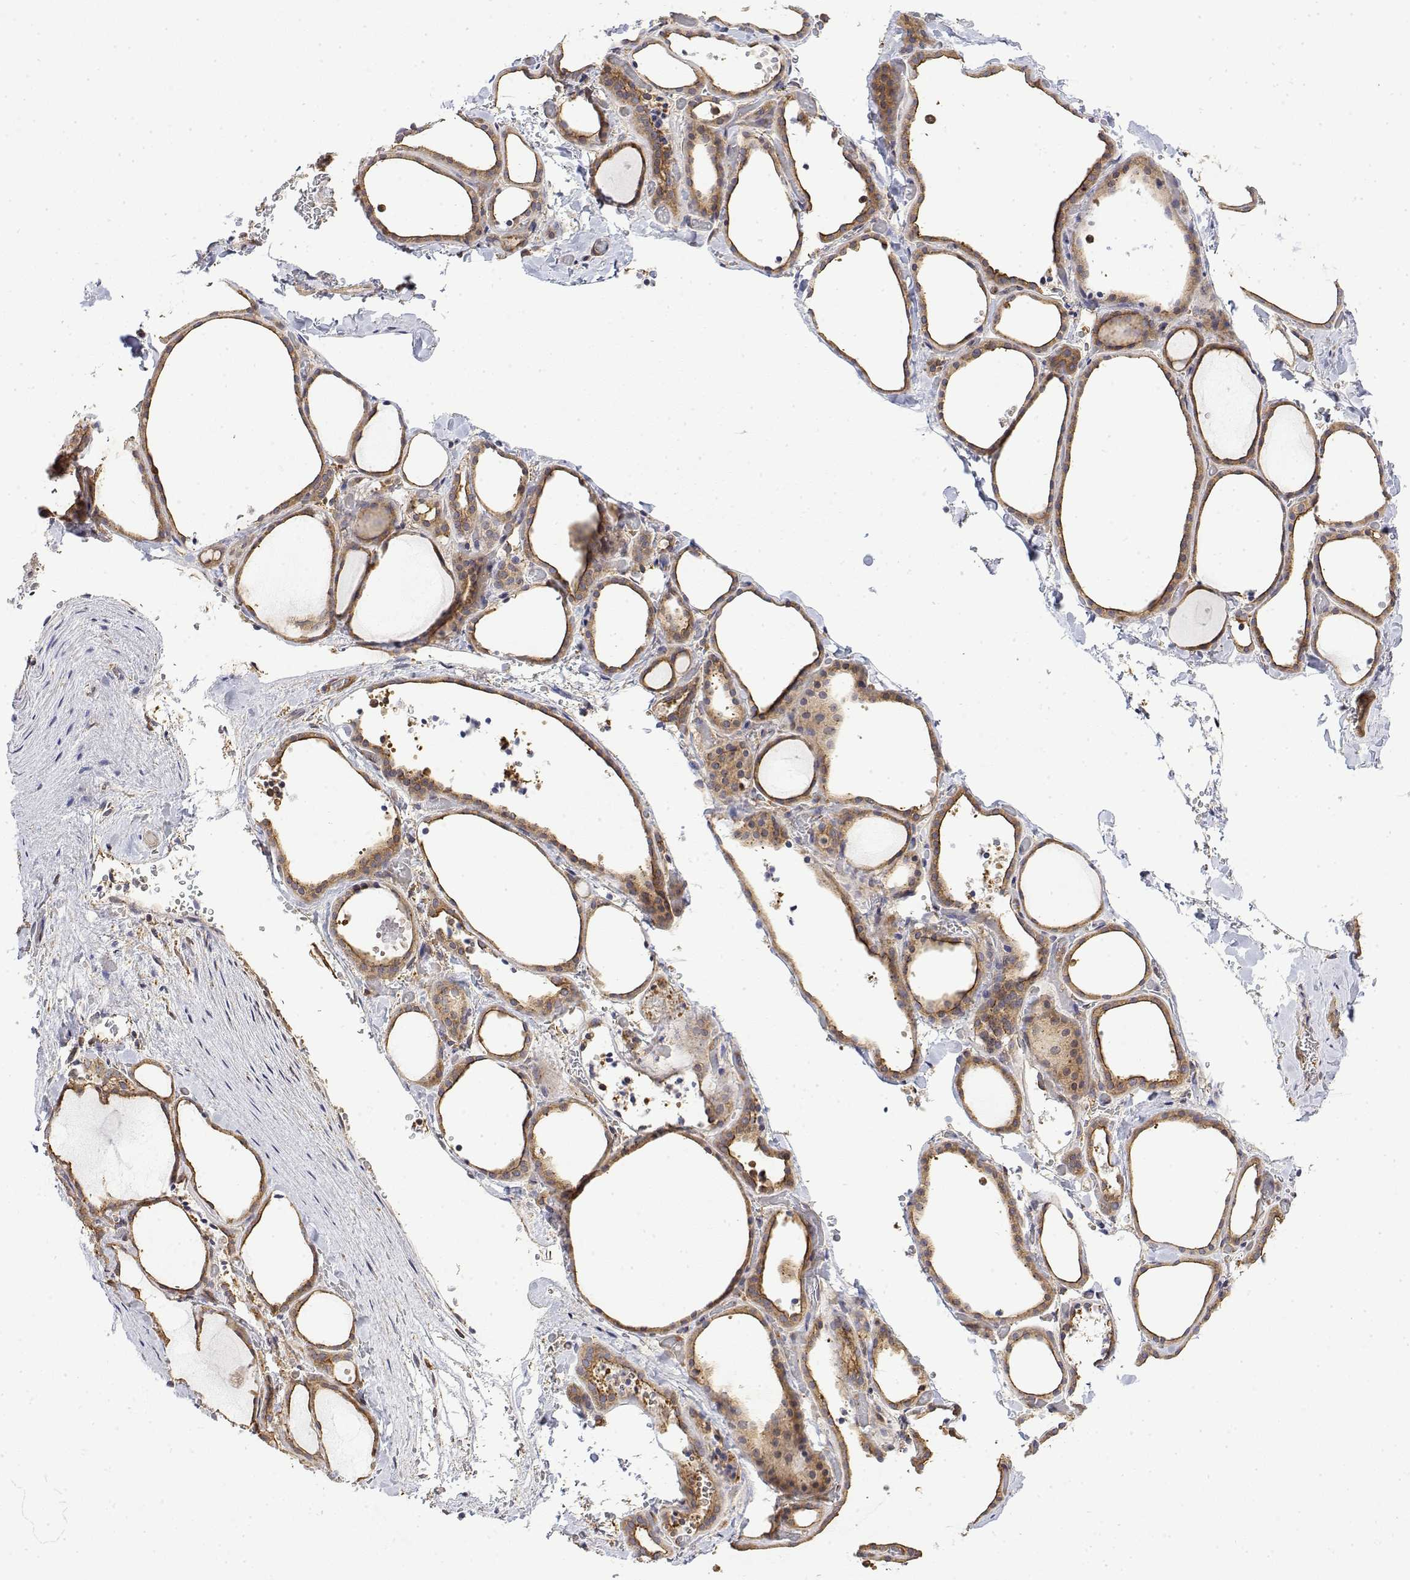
{"staining": {"intensity": "moderate", "quantity": ">75%", "location": "cytoplasmic/membranous"}, "tissue": "thyroid gland", "cell_type": "Glandular cells", "image_type": "normal", "snomed": [{"axis": "morphology", "description": "Normal tissue, NOS"}, {"axis": "topography", "description": "Thyroid gland"}], "caption": "Immunohistochemical staining of unremarkable human thyroid gland exhibits moderate cytoplasmic/membranous protein positivity in approximately >75% of glandular cells. (IHC, brightfield microscopy, high magnification).", "gene": "PACSIN2", "patient": {"sex": "female", "age": 36}}